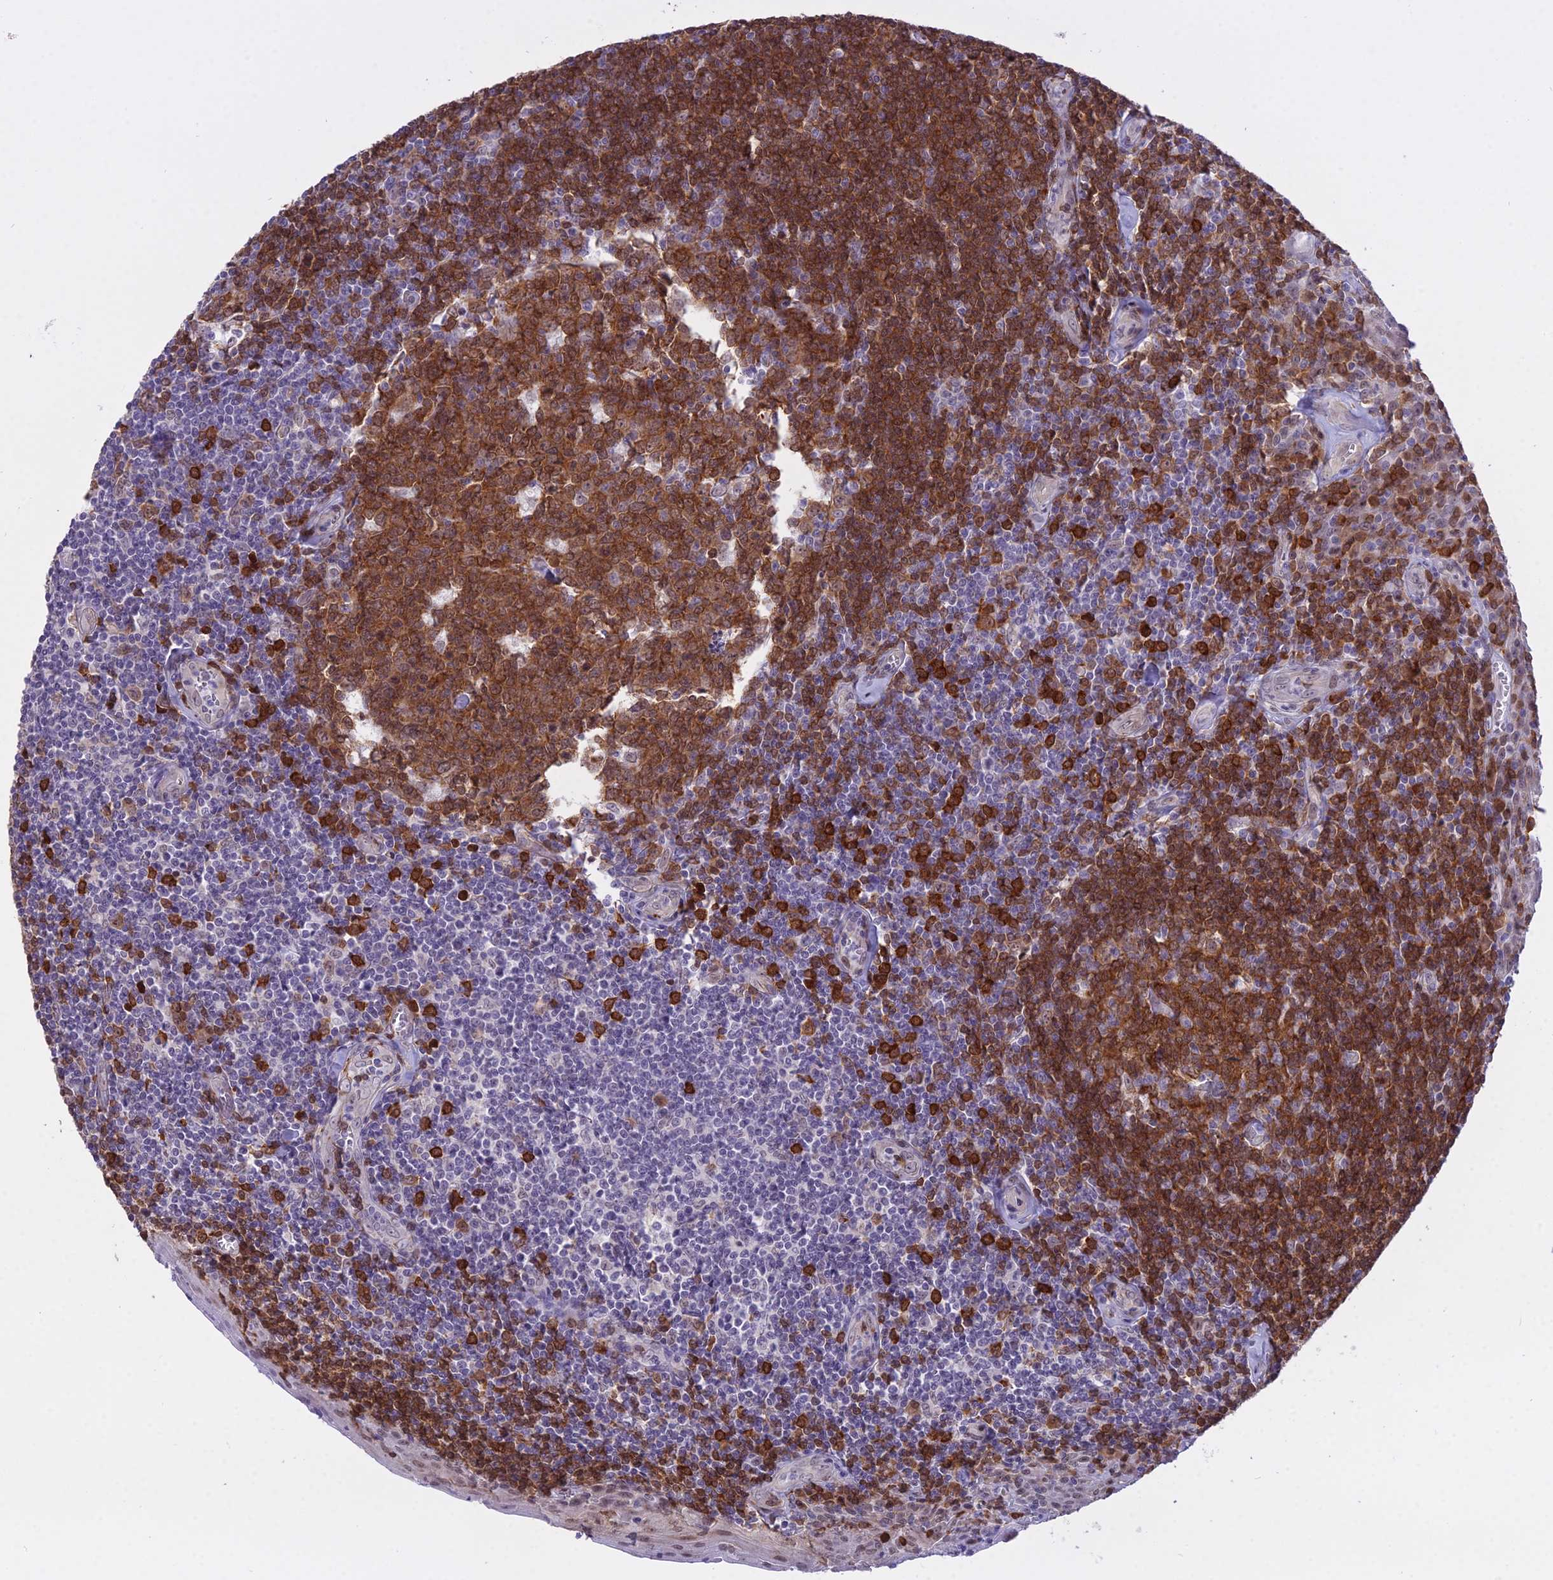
{"staining": {"intensity": "moderate", "quantity": ">75%", "location": "cytoplasmic/membranous,nuclear"}, "tissue": "tonsil", "cell_type": "Germinal center cells", "image_type": "normal", "snomed": [{"axis": "morphology", "description": "Normal tissue, NOS"}, {"axis": "topography", "description": "Tonsil"}], "caption": "Brown immunohistochemical staining in benign human tonsil reveals moderate cytoplasmic/membranous,nuclear positivity in about >75% of germinal center cells.", "gene": "BLNK", "patient": {"sex": "male", "age": 27}}